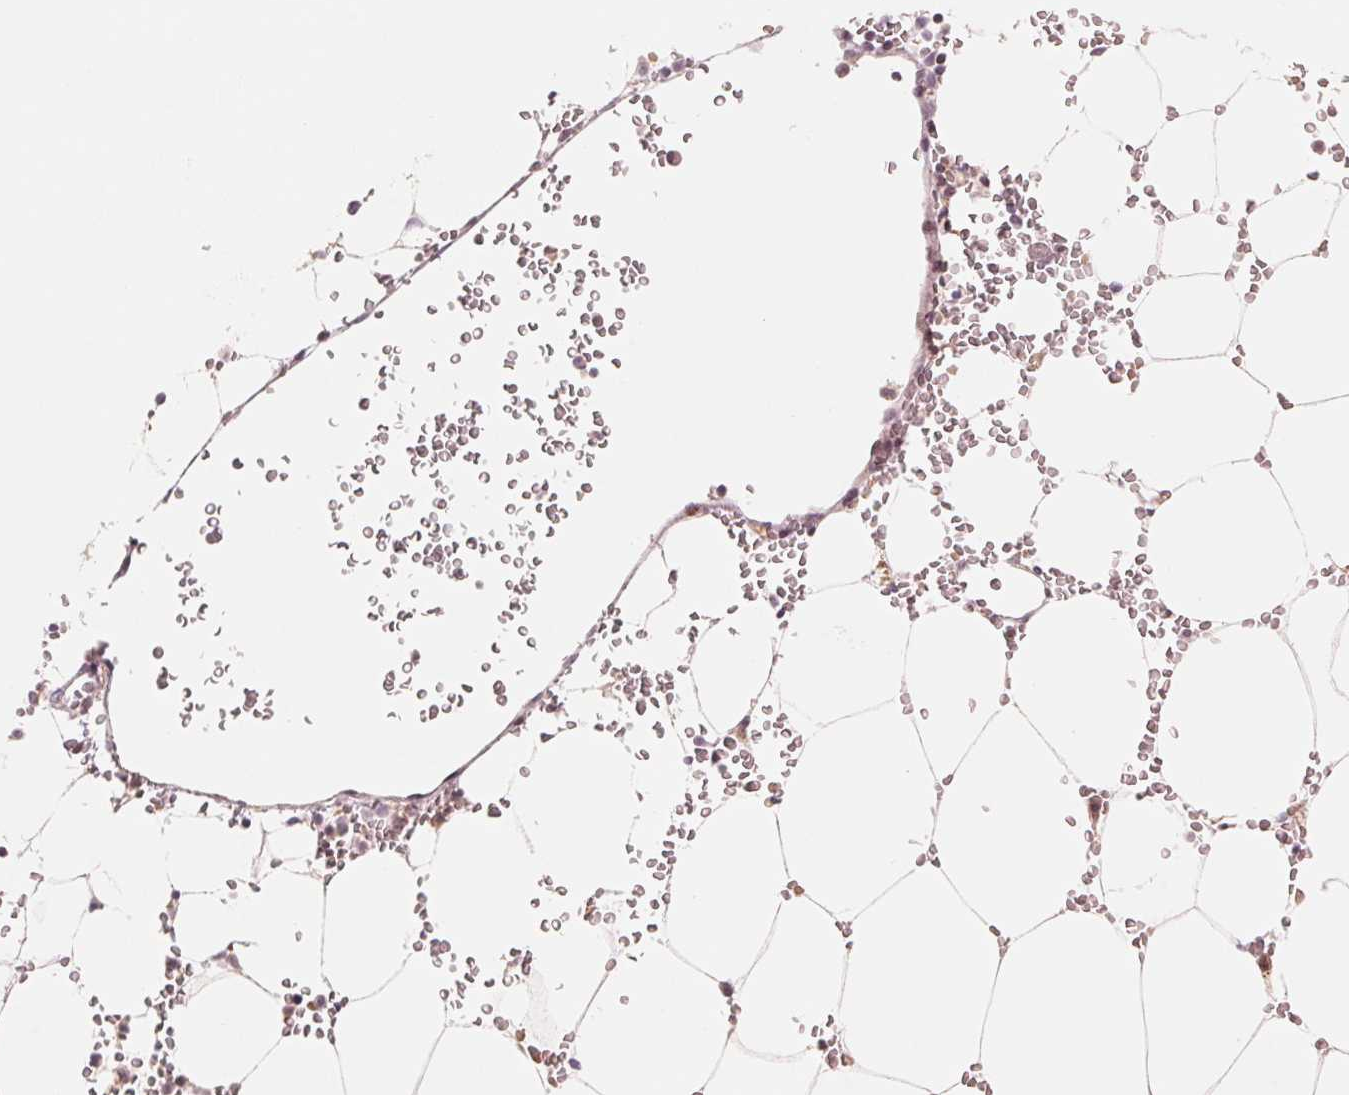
{"staining": {"intensity": "weak", "quantity": "25%-75%", "location": "nuclear"}, "tissue": "bone marrow", "cell_type": "Hematopoietic cells", "image_type": "normal", "snomed": [{"axis": "morphology", "description": "Normal tissue, NOS"}, {"axis": "topography", "description": "Bone marrow"}], "caption": "DAB (3,3'-diaminobenzidine) immunohistochemical staining of unremarkable bone marrow shows weak nuclear protein staining in about 25%-75% of hematopoietic cells. (DAB (3,3'-diaminobenzidine) IHC with brightfield microscopy, high magnification).", "gene": "SLC17A4", "patient": {"sex": "female", "age": 52}}